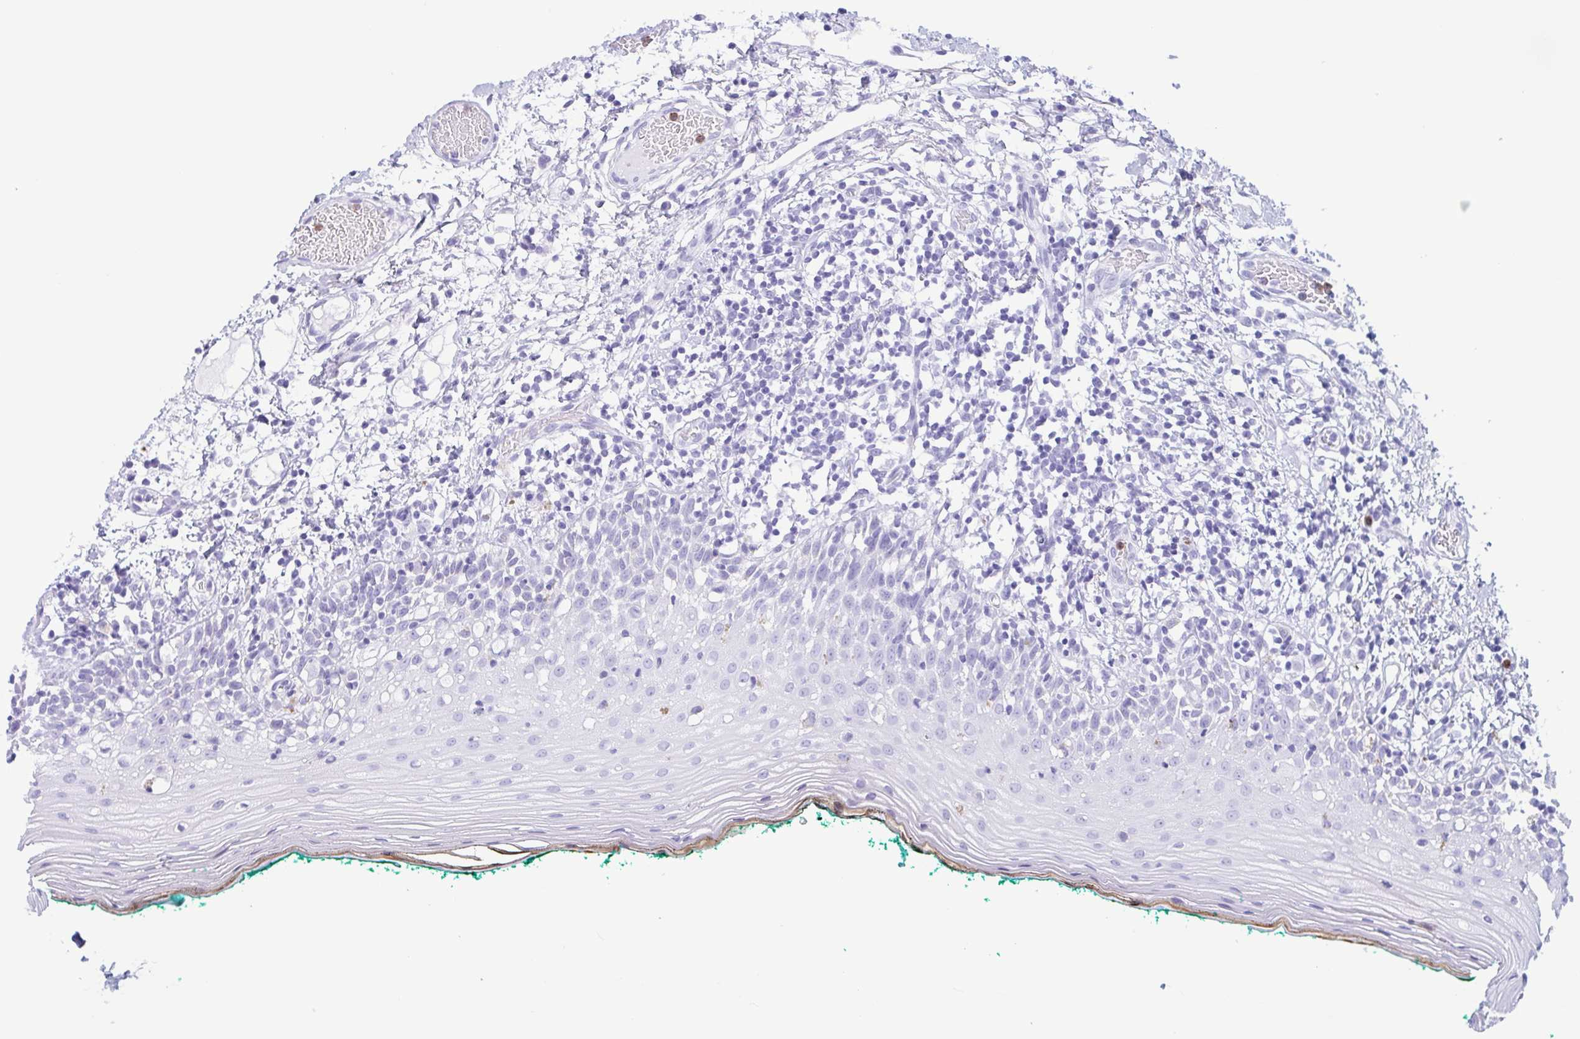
{"staining": {"intensity": "negative", "quantity": "none", "location": "none"}, "tissue": "oral mucosa", "cell_type": "Squamous epithelial cells", "image_type": "normal", "snomed": [{"axis": "morphology", "description": "Normal tissue, NOS"}, {"axis": "topography", "description": "Oral tissue"}], "caption": "Squamous epithelial cells are negative for brown protein staining in benign oral mucosa. (Brightfield microscopy of DAB immunohistochemistry at high magnification).", "gene": "LTF", "patient": {"sex": "female", "age": 83}}